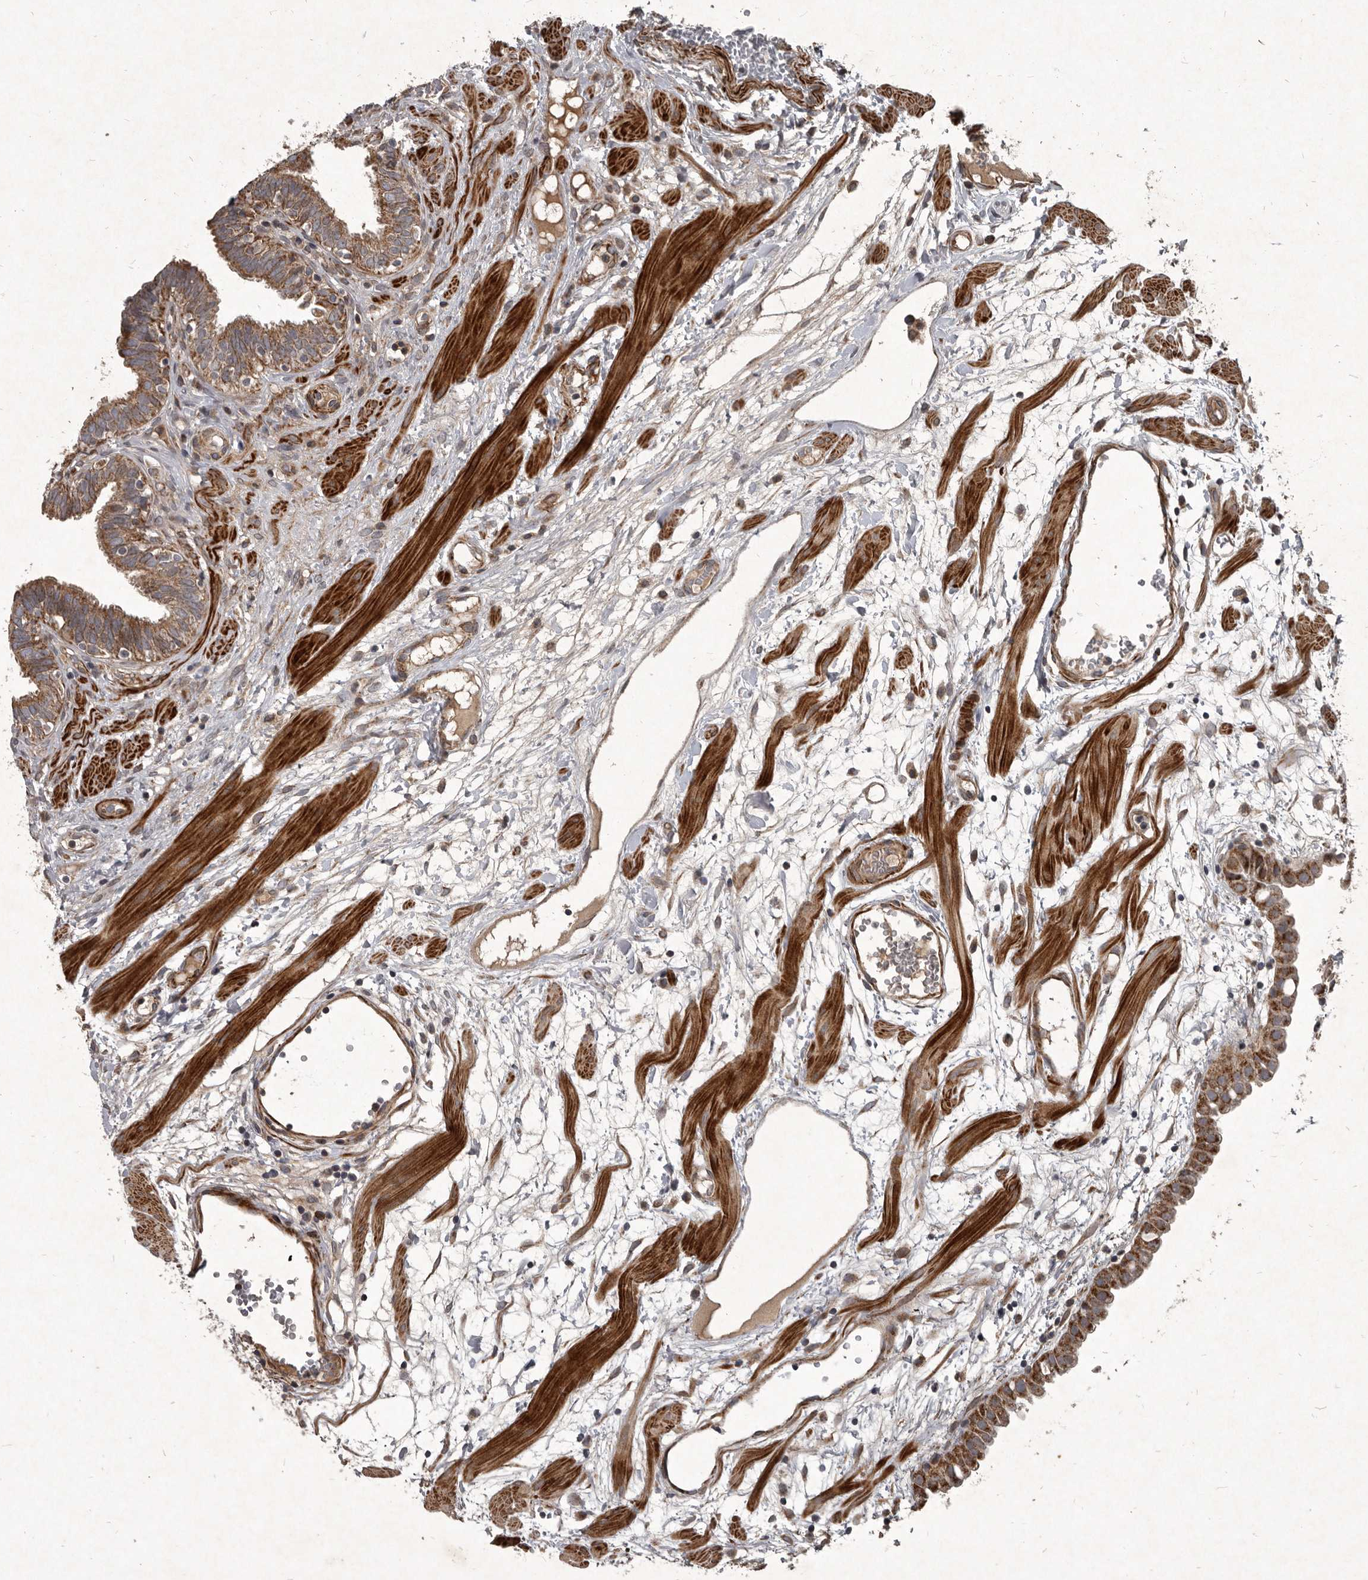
{"staining": {"intensity": "moderate", "quantity": ">75%", "location": "cytoplasmic/membranous"}, "tissue": "fallopian tube", "cell_type": "Glandular cells", "image_type": "normal", "snomed": [{"axis": "morphology", "description": "Normal tissue, NOS"}, {"axis": "topography", "description": "Fallopian tube"}, {"axis": "topography", "description": "Placenta"}], "caption": "Immunohistochemistry image of normal fallopian tube: fallopian tube stained using IHC displays medium levels of moderate protein expression localized specifically in the cytoplasmic/membranous of glandular cells, appearing as a cytoplasmic/membranous brown color.", "gene": "MRPS15", "patient": {"sex": "female", "age": 32}}